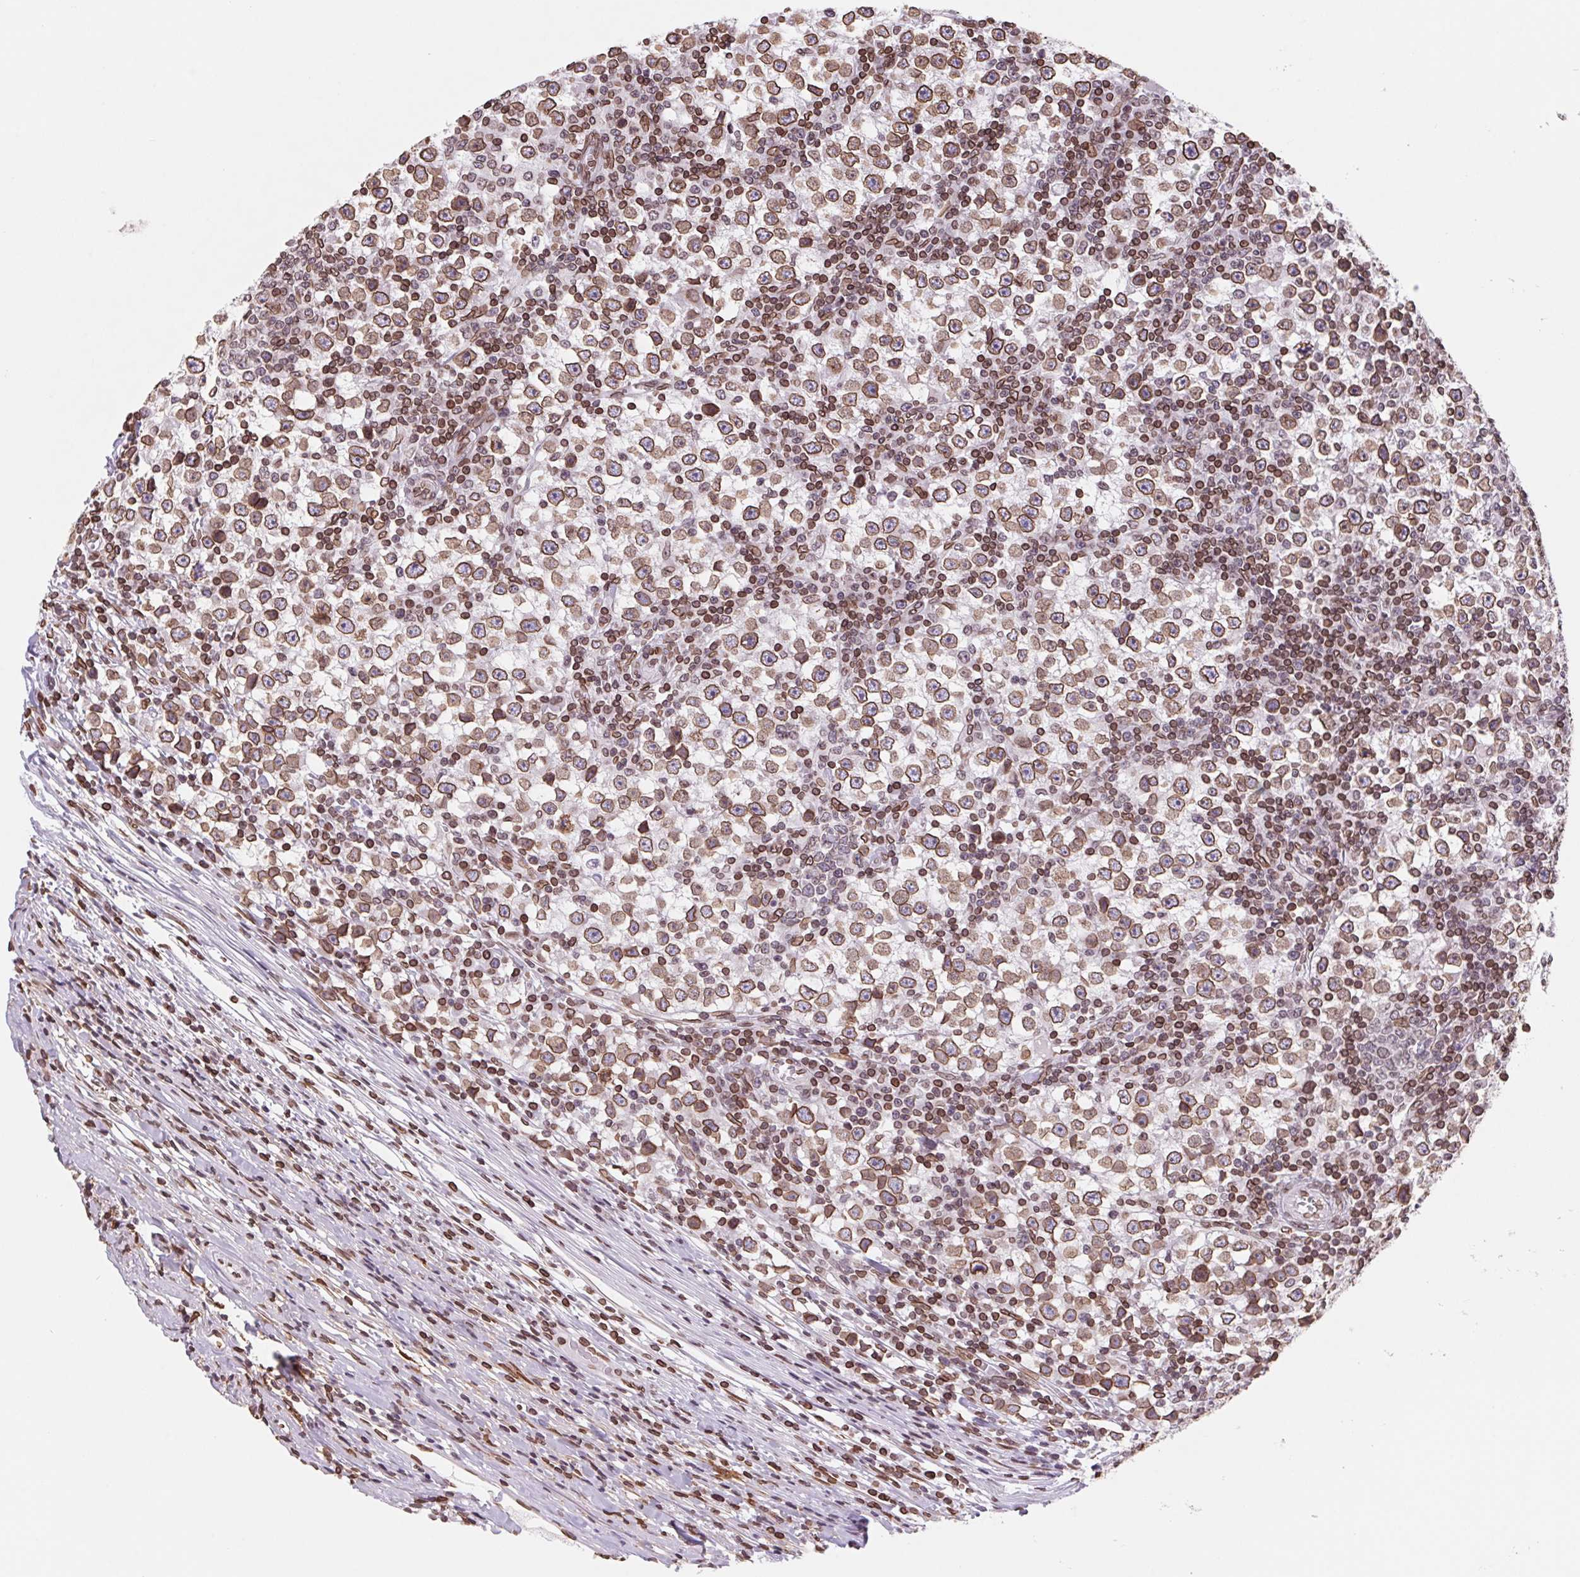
{"staining": {"intensity": "strong", "quantity": ">75%", "location": "cytoplasmic/membranous,nuclear"}, "tissue": "testis cancer", "cell_type": "Tumor cells", "image_type": "cancer", "snomed": [{"axis": "morphology", "description": "Seminoma, NOS"}, {"axis": "topography", "description": "Testis"}], "caption": "A photomicrograph of testis cancer (seminoma) stained for a protein reveals strong cytoplasmic/membranous and nuclear brown staining in tumor cells.", "gene": "LMNB2", "patient": {"sex": "male", "age": 65}}